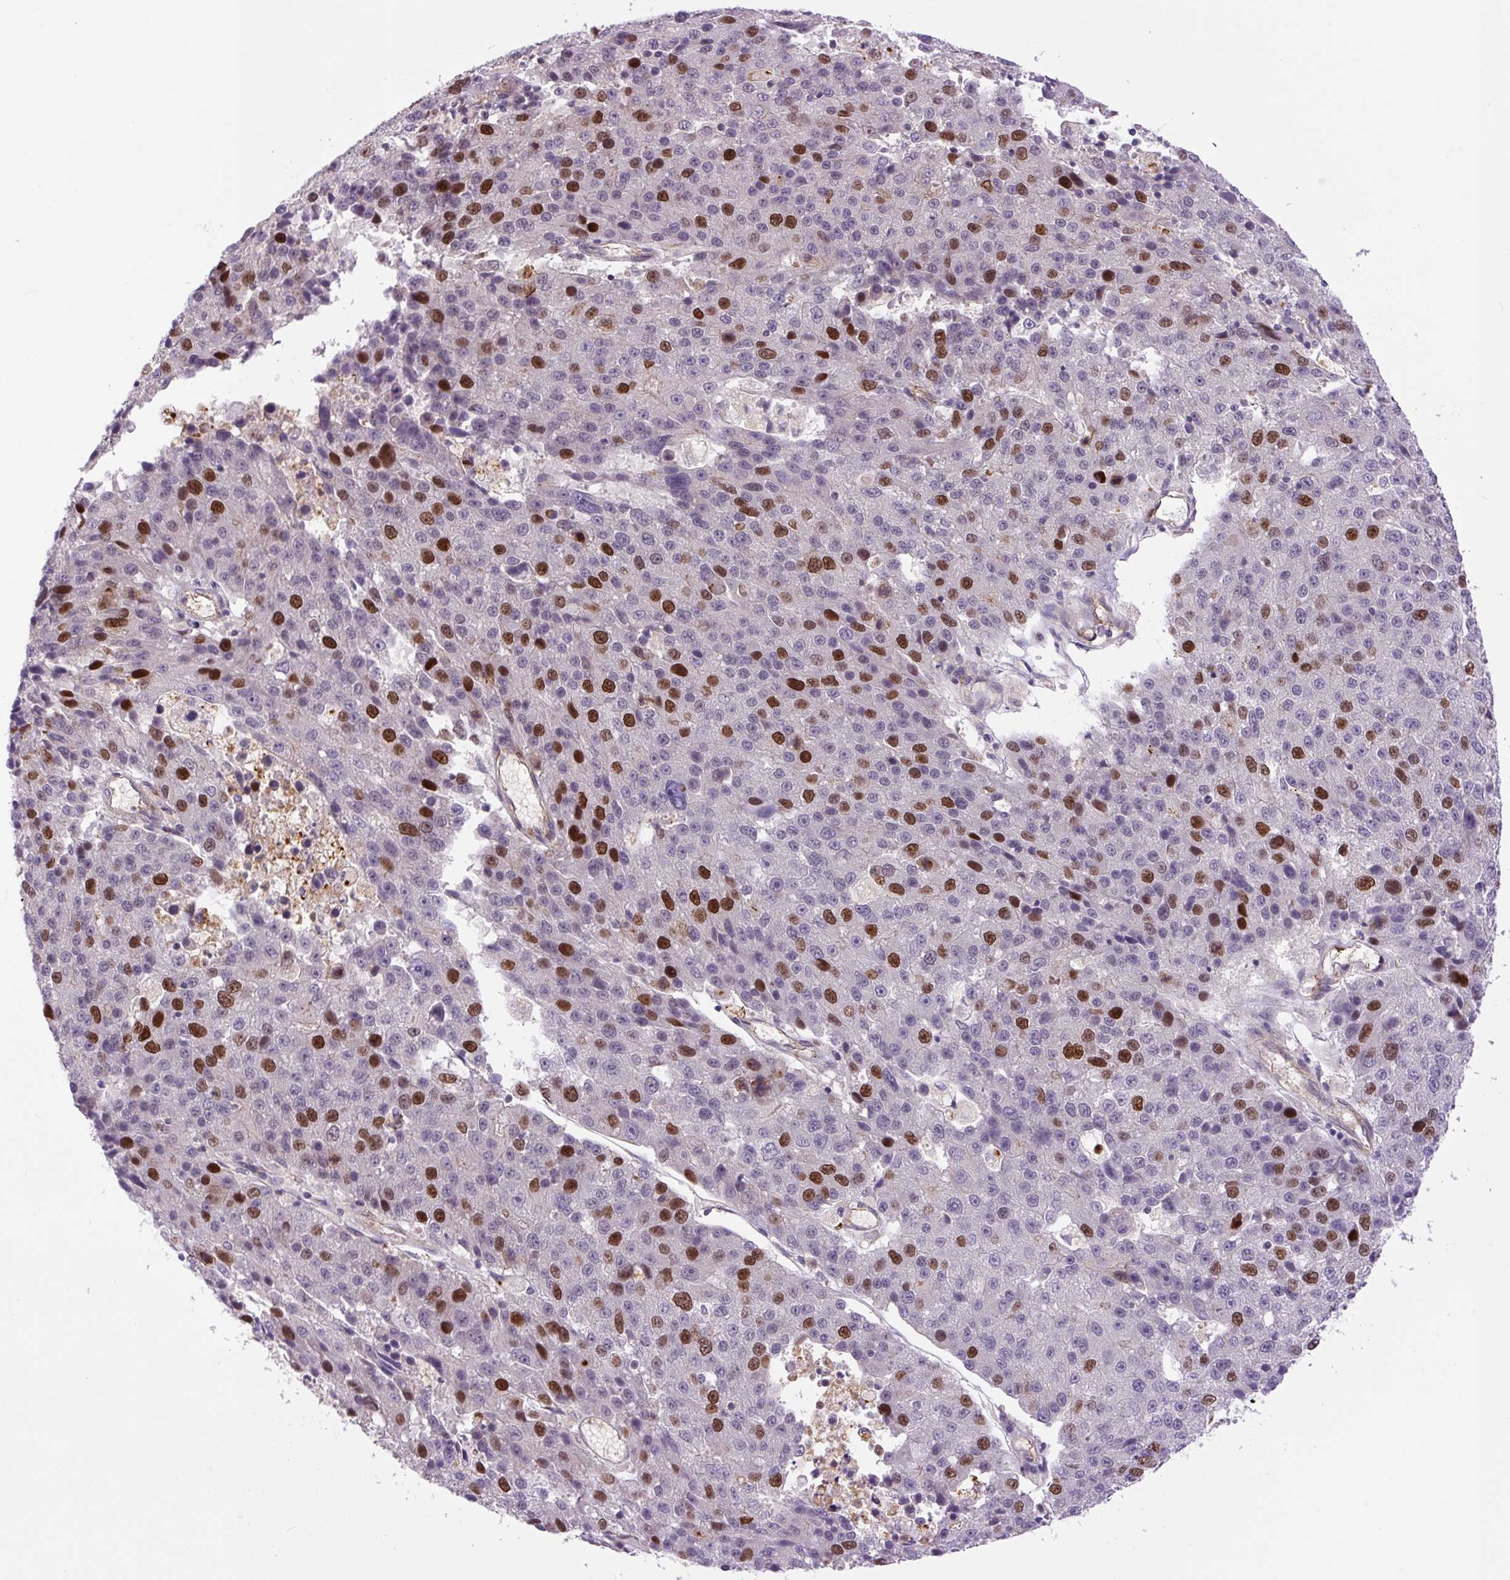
{"staining": {"intensity": "strong", "quantity": "25%-75%", "location": "nuclear"}, "tissue": "stomach cancer", "cell_type": "Tumor cells", "image_type": "cancer", "snomed": [{"axis": "morphology", "description": "Adenocarcinoma, NOS"}, {"axis": "topography", "description": "Stomach"}], "caption": "Immunohistochemical staining of stomach adenocarcinoma shows strong nuclear protein expression in approximately 25%-75% of tumor cells.", "gene": "KIFC1", "patient": {"sex": "male", "age": 71}}